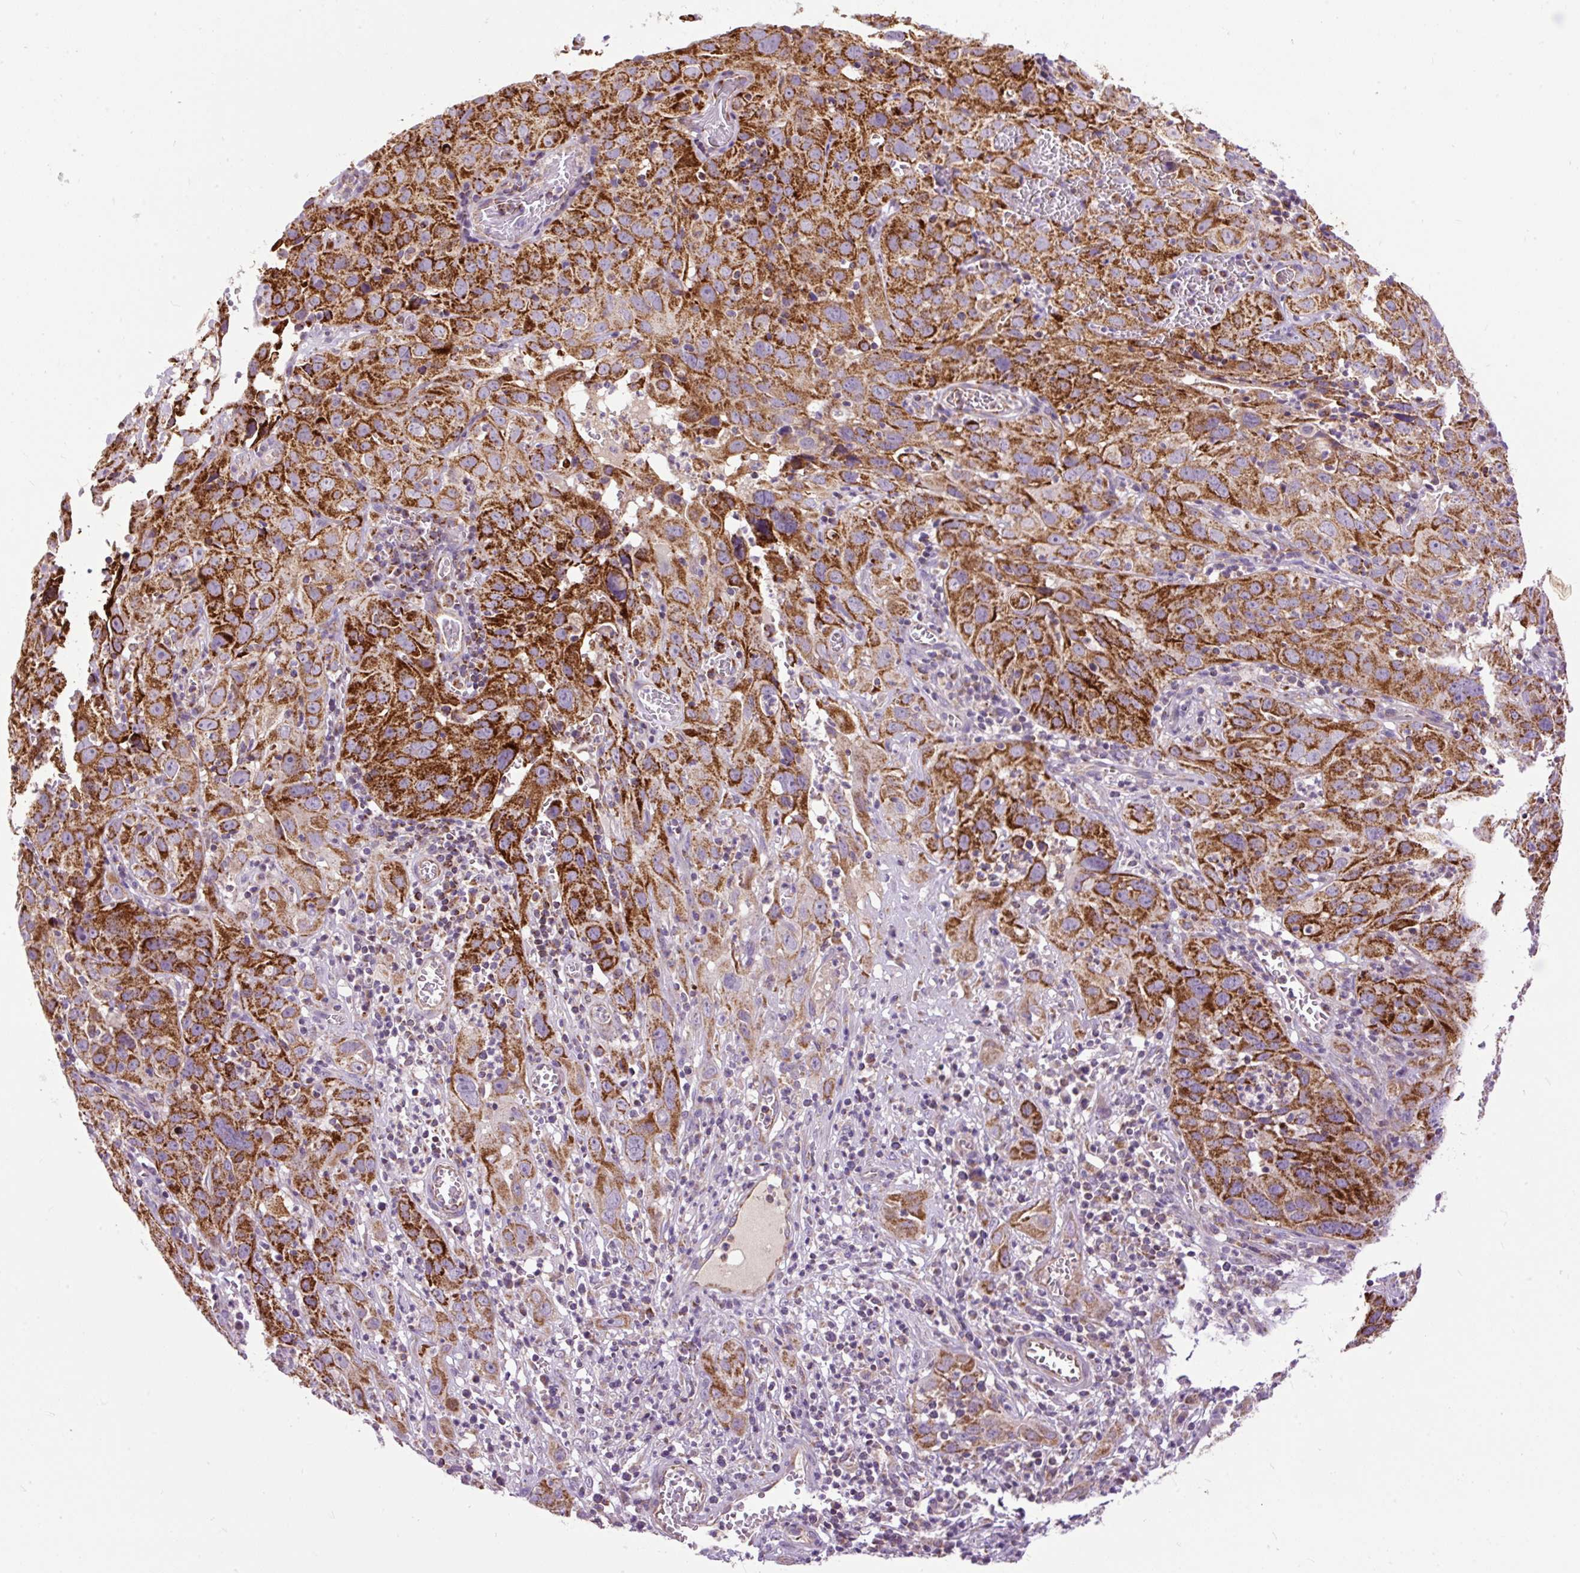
{"staining": {"intensity": "strong", "quantity": ">75%", "location": "cytoplasmic/membranous"}, "tissue": "cervical cancer", "cell_type": "Tumor cells", "image_type": "cancer", "snomed": [{"axis": "morphology", "description": "Squamous cell carcinoma, NOS"}, {"axis": "topography", "description": "Cervix"}], "caption": "Protein expression analysis of cervical cancer (squamous cell carcinoma) reveals strong cytoplasmic/membranous positivity in approximately >75% of tumor cells.", "gene": "TOMM40", "patient": {"sex": "female", "age": 32}}